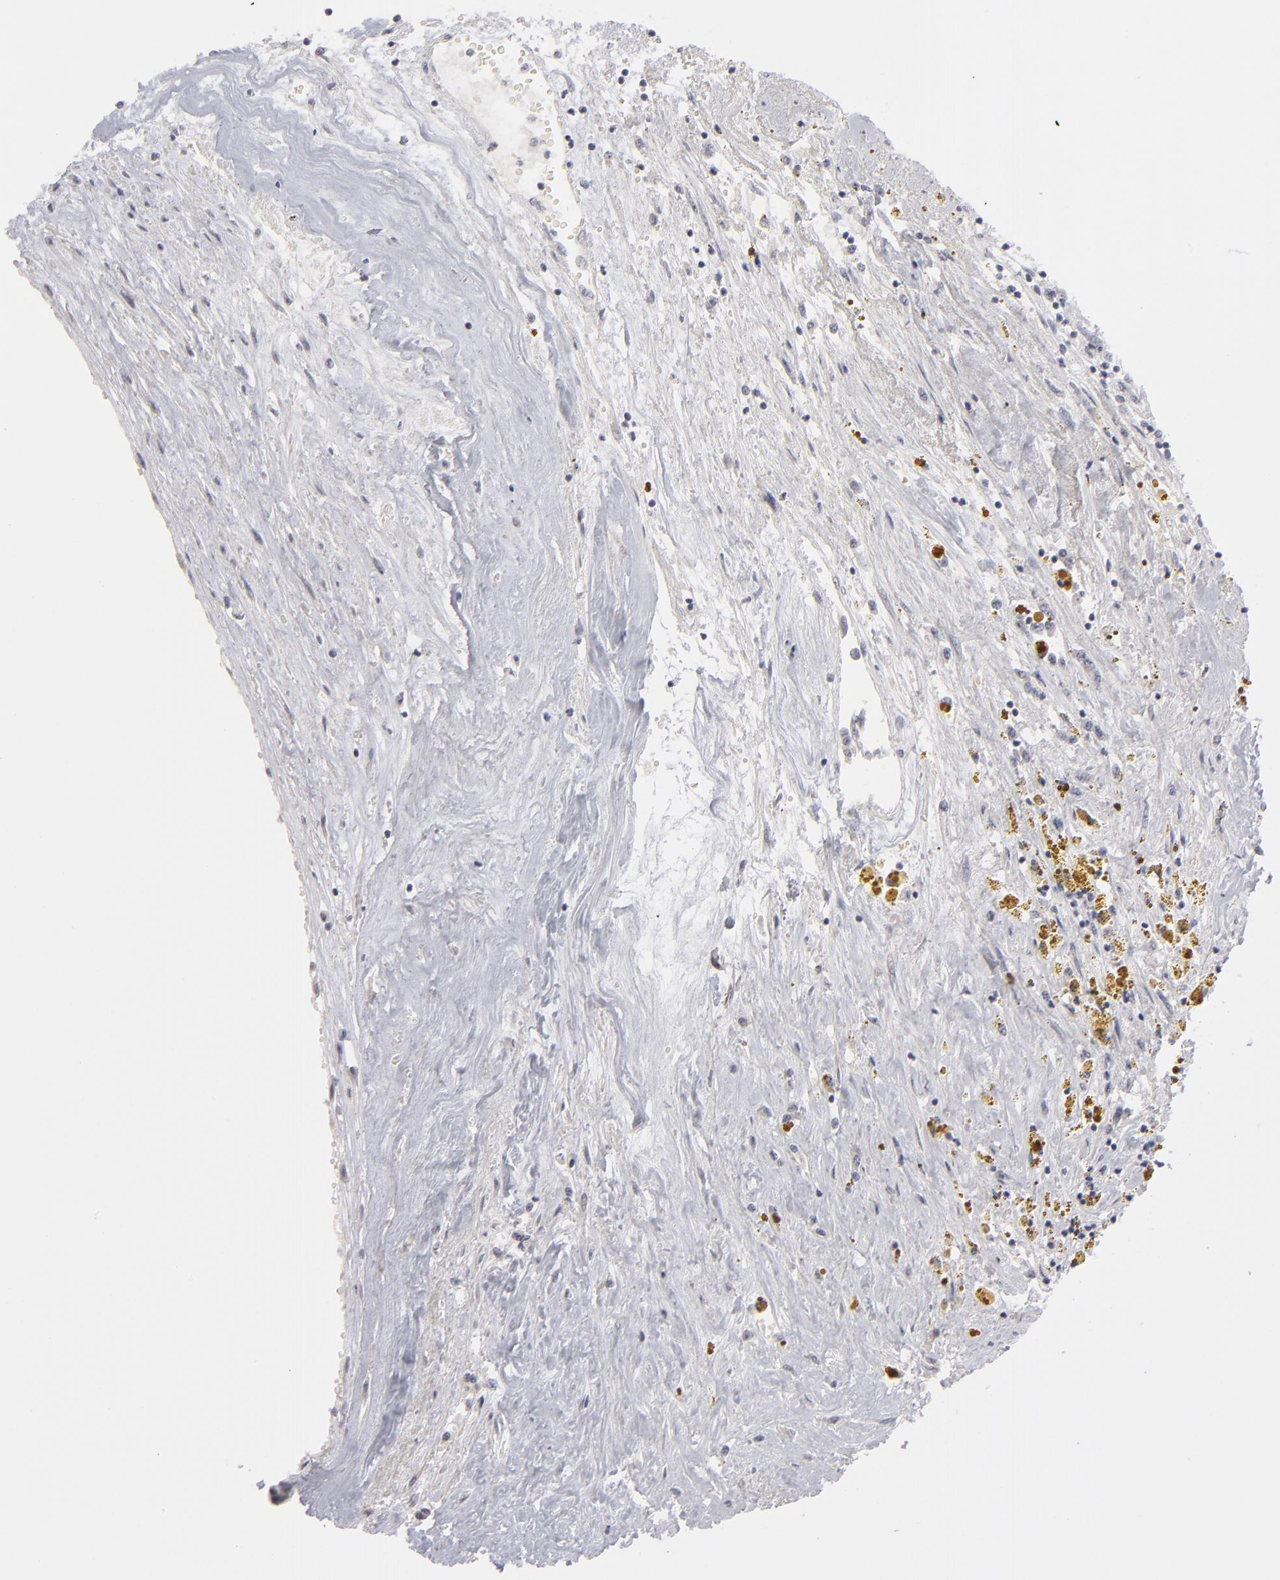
{"staining": {"intensity": "negative", "quantity": "none", "location": "none"}, "tissue": "renal cancer", "cell_type": "Tumor cells", "image_type": "cancer", "snomed": [{"axis": "morphology", "description": "Adenocarcinoma, NOS"}, {"axis": "topography", "description": "Kidney"}], "caption": "DAB (3,3'-diaminobenzidine) immunohistochemical staining of human renal adenocarcinoma reveals no significant positivity in tumor cells.", "gene": "KIAA1210", "patient": {"sex": "male", "age": 78}}